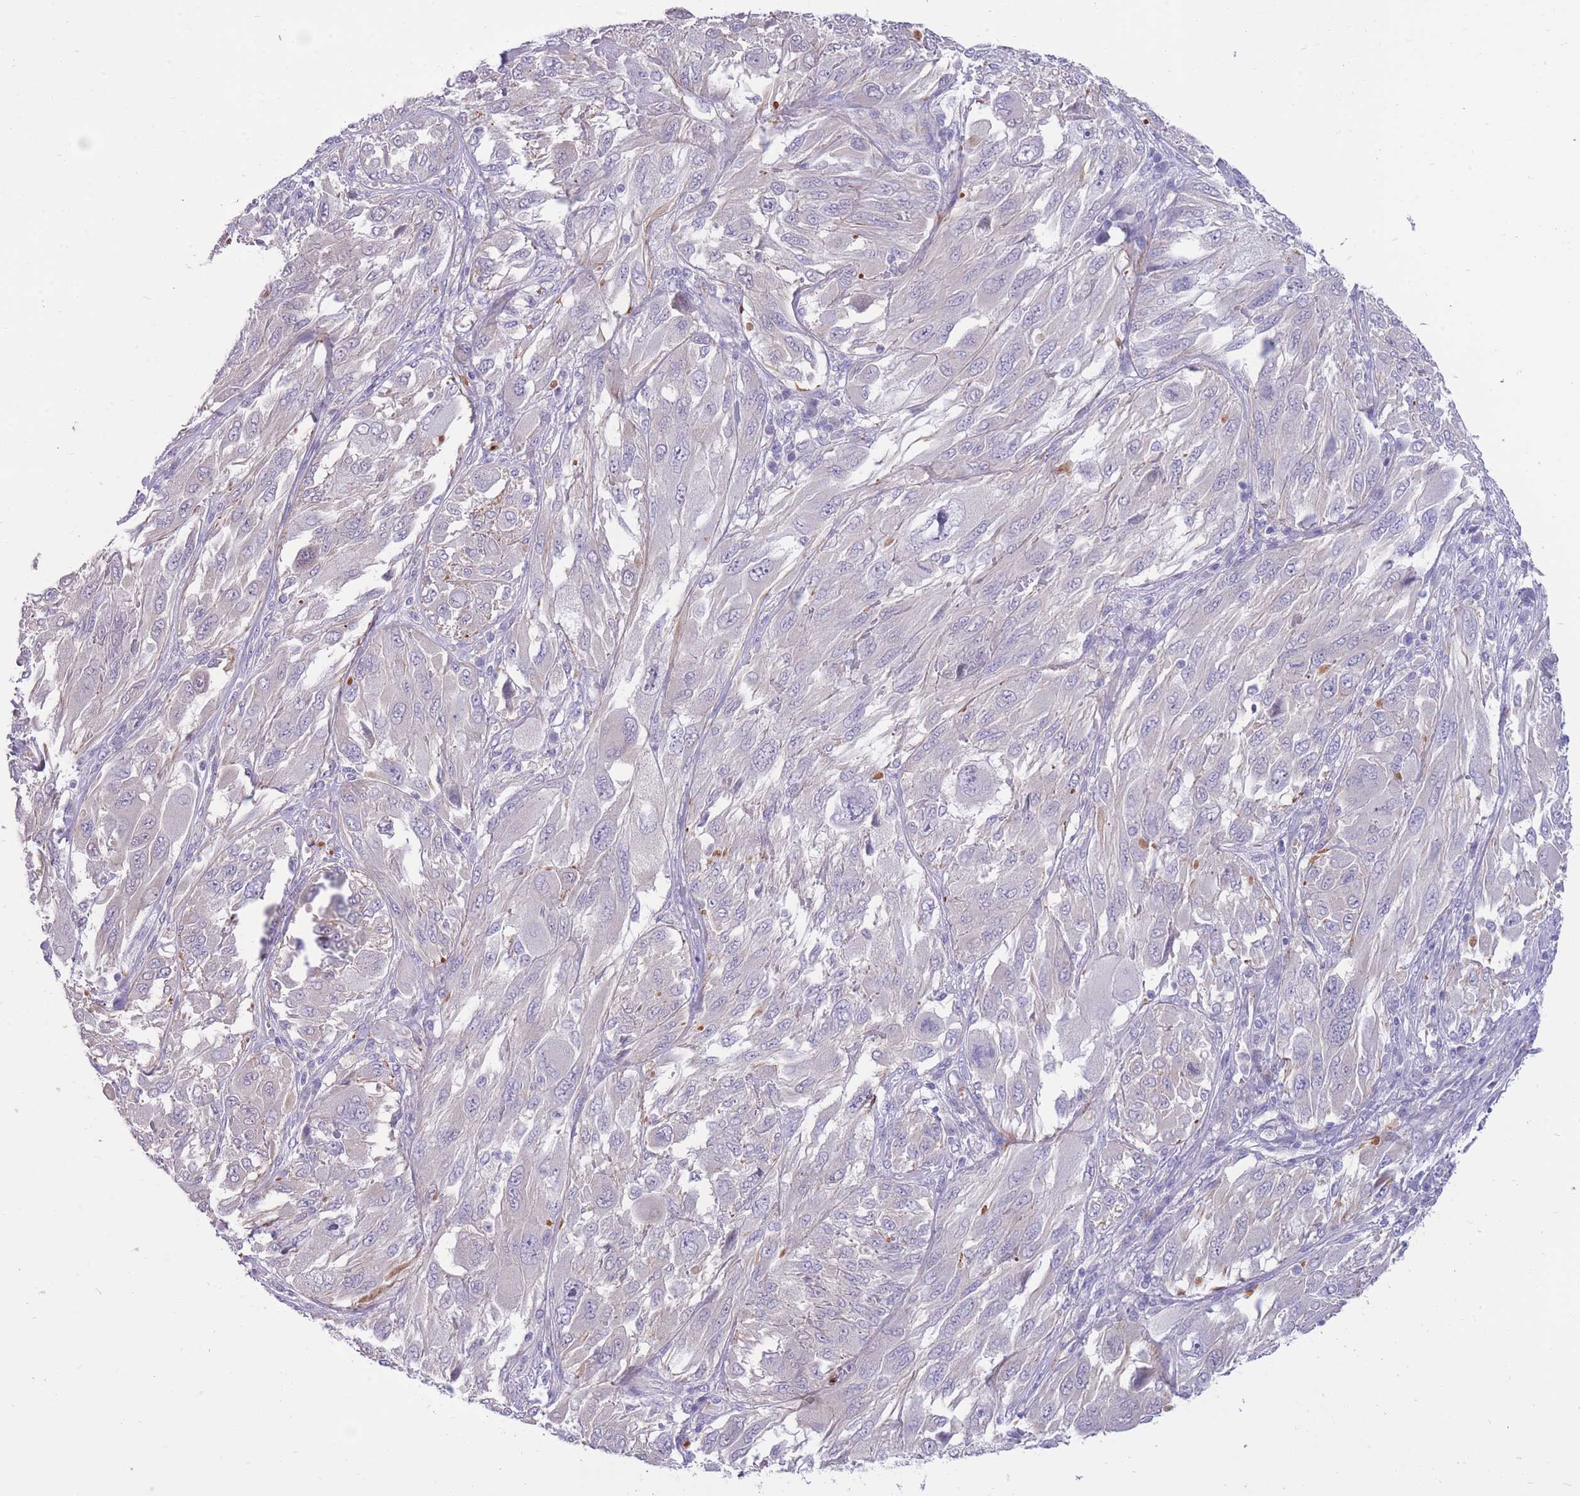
{"staining": {"intensity": "negative", "quantity": "none", "location": "none"}, "tissue": "melanoma", "cell_type": "Tumor cells", "image_type": "cancer", "snomed": [{"axis": "morphology", "description": "Malignant melanoma, NOS"}, {"axis": "topography", "description": "Skin"}], "caption": "An image of human malignant melanoma is negative for staining in tumor cells. Nuclei are stained in blue.", "gene": "RGS11", "patient": {"sex": "female", "age": 91}}